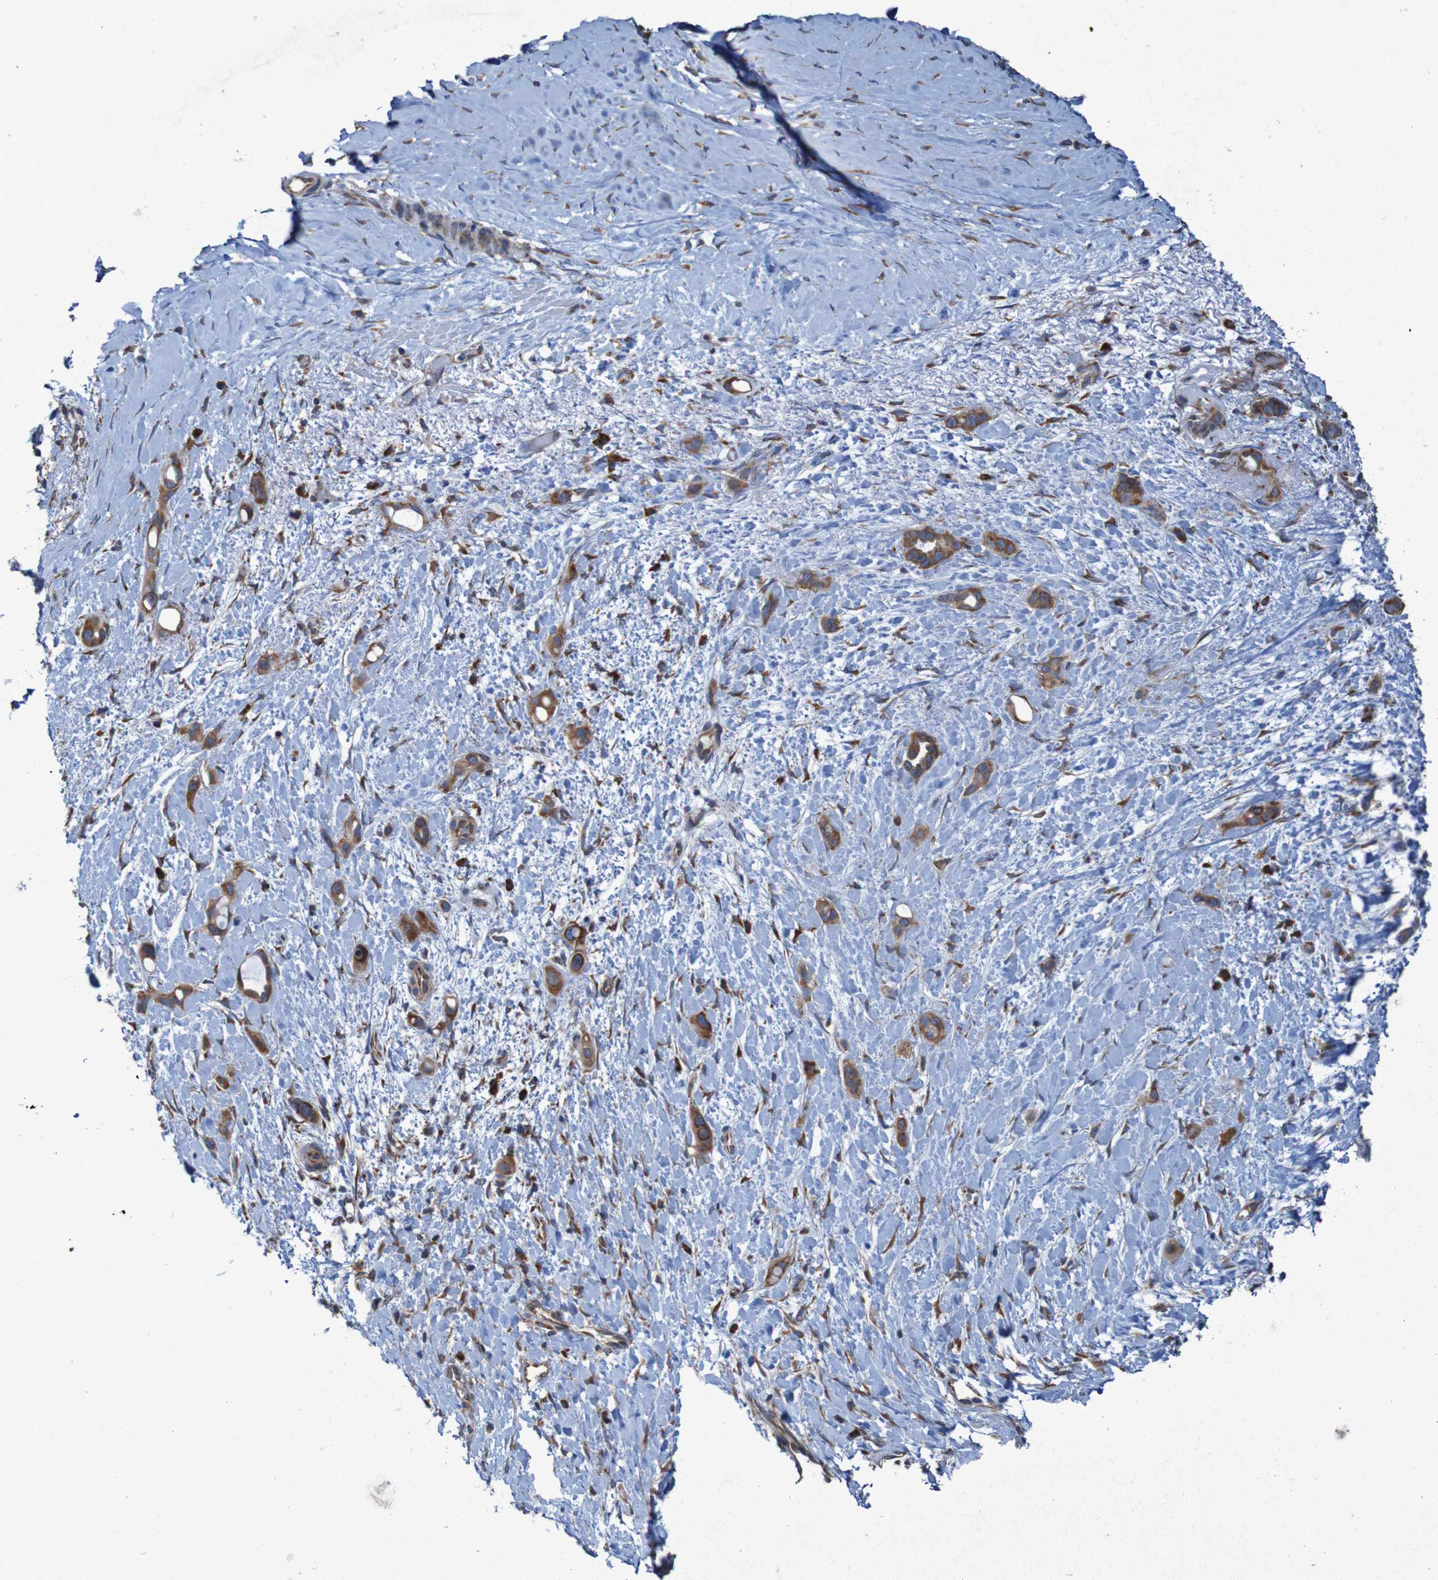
{"staining": {"intensity": "moderate", "quantity": ">75%", "location": "cytoplasmic/membranous"}, "tissue": "liver cancer", "cell_type": "Tumor cells", "image_type": "cancer", "snomed": [{"axis": "morphology", "description": "Cholangiocarcinoma"}, {"axis": "topography", "description": "Liver"}], "caption": "Protein analysis of liver cancer tissue demonstrates moderate cytoplasmic/membranous expression in about >75% of tumor cells. Immunohistochemistry (ihc) stains the protein of interest in brown and the nuclei are stained blue.", "gene": "RPL10", "patient": {"sex": "female", "age": 65}}